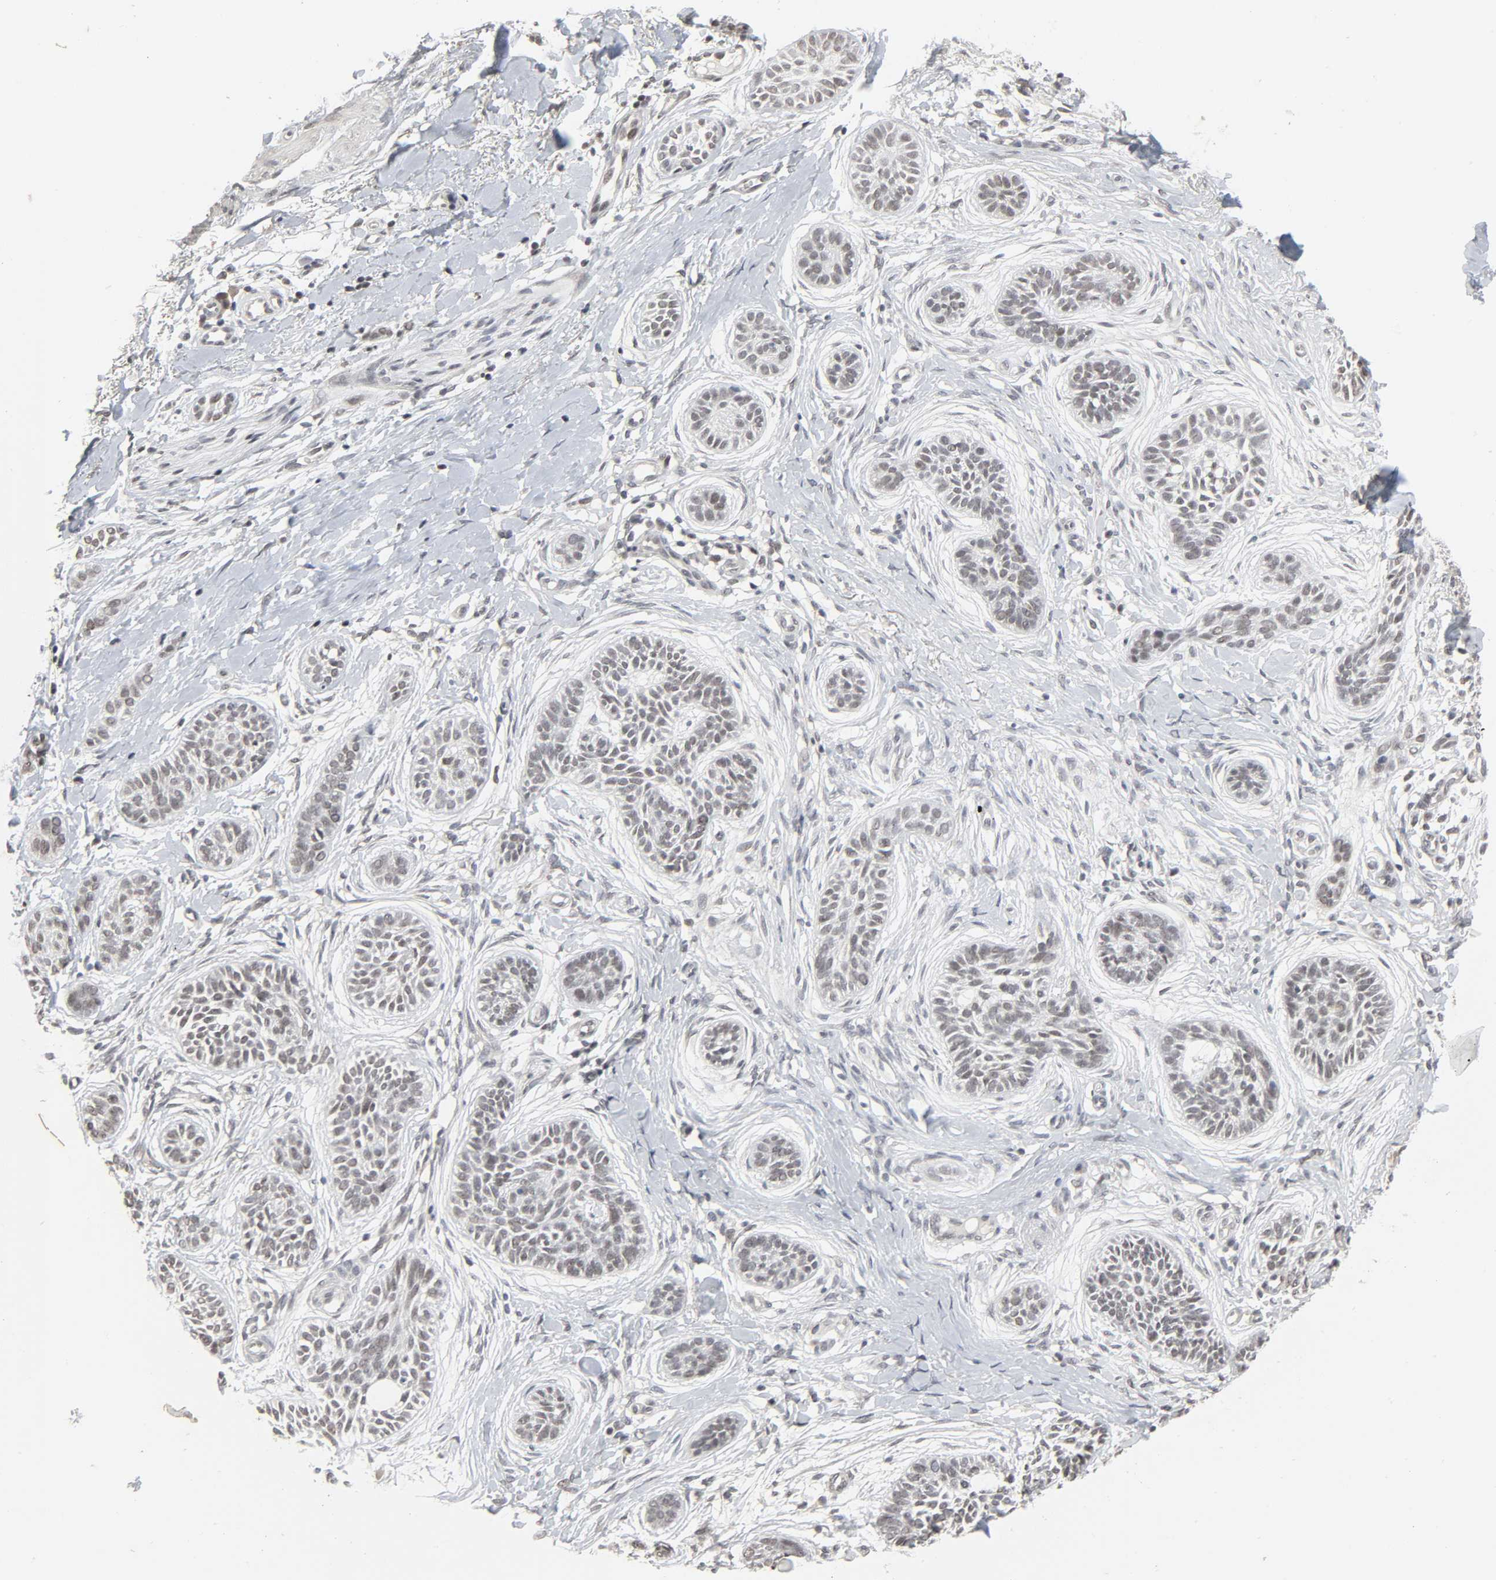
{"staining": {"intensity": "negative", "quantity": "none", "location": "none"}, "tissue": "skin cancer", "cell_type": "Tumor cells", "image_type": "cancer", "snomed": [{"axis": "morphology", "description": "Normal tissue, NOS"}, {"axis": "morphology", "description": "Basal cell carcinoma"}, {"axis": "topography", "description": "Skin"}], "caption": "The micrograph shows no staining of tumor cells in skin cancer (basal cell carcinoma).", "gene": "MUC1", "patient": {"sex": "male", "age": 63}}